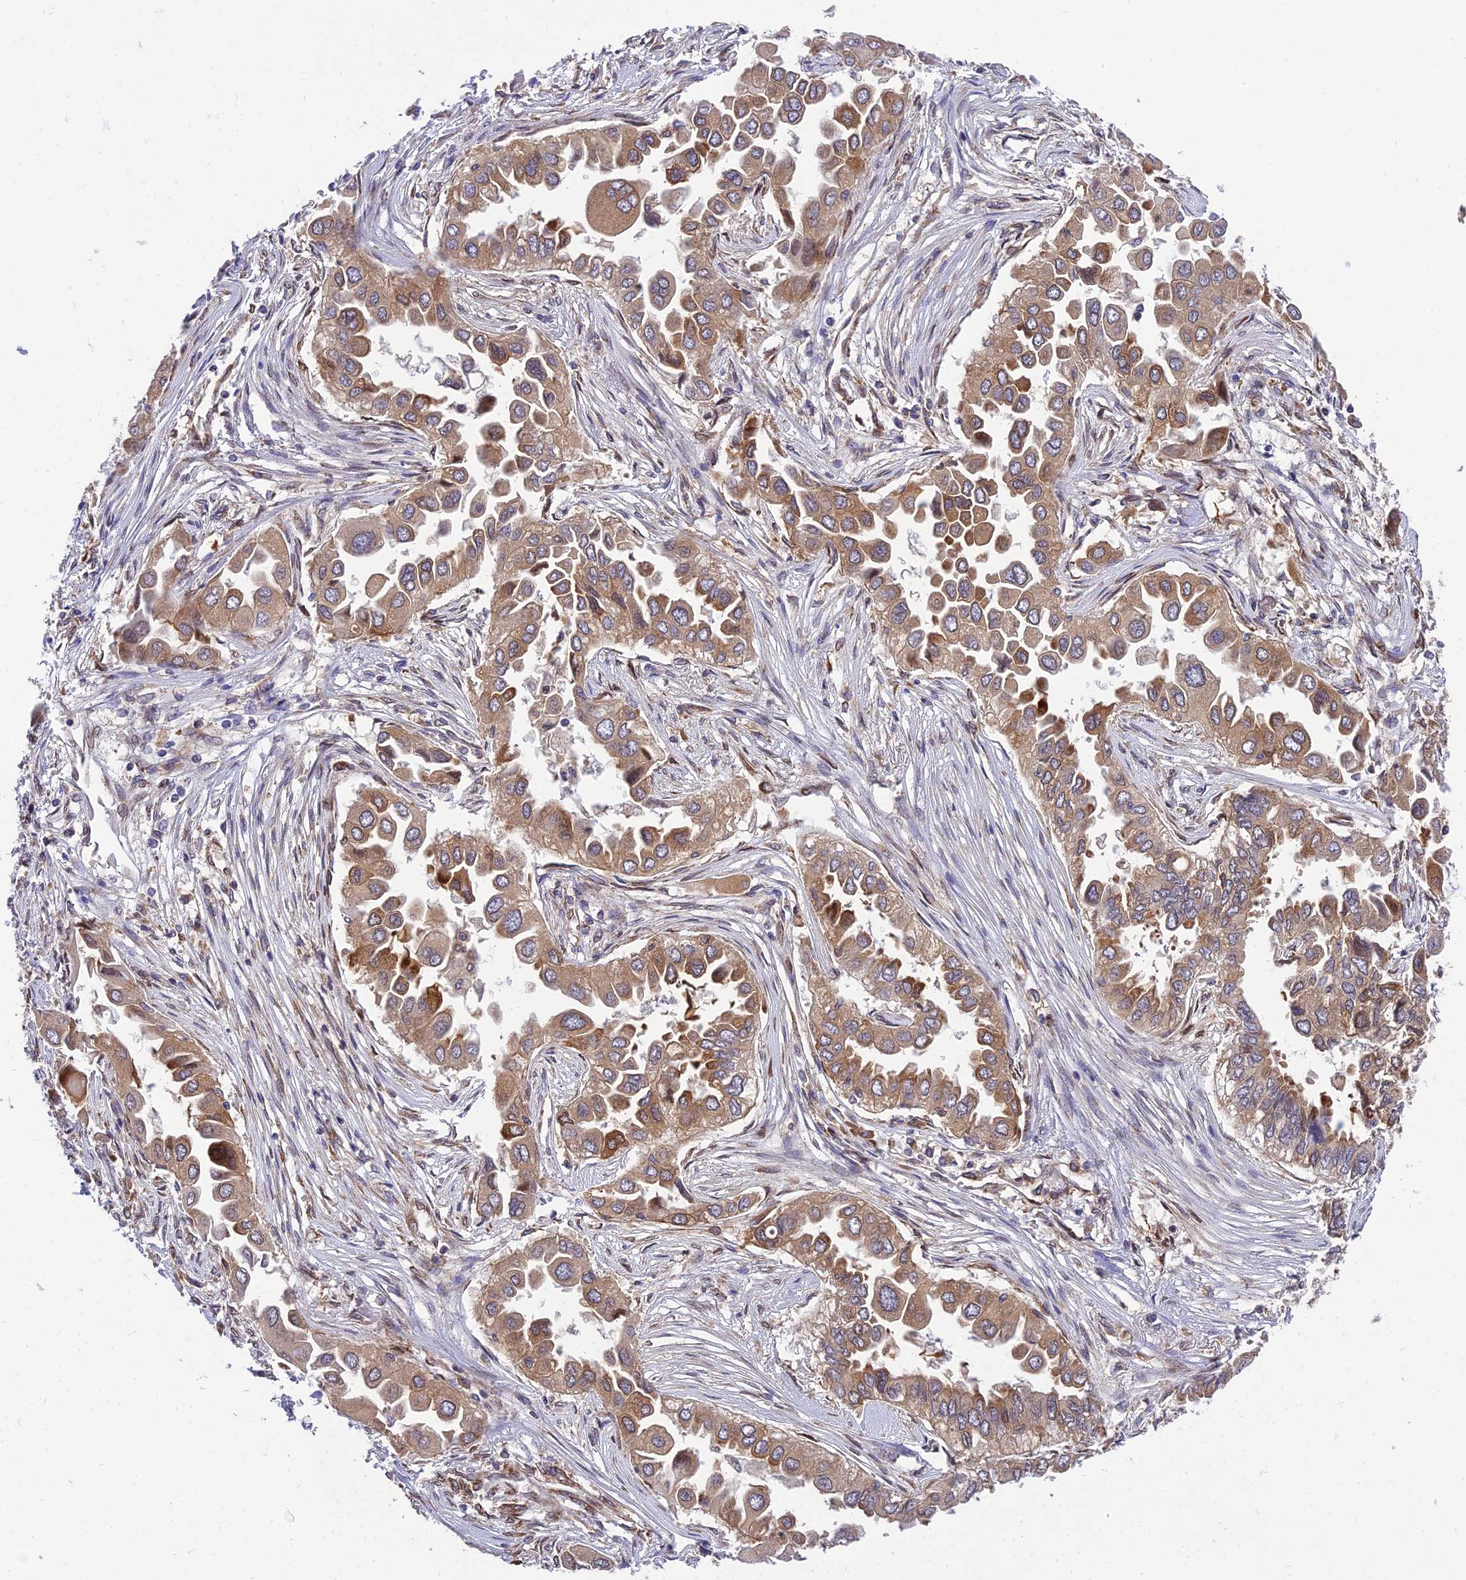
{"staining": {"intensity": "moderate", "quantity": ">75%", "location": "cytoplasmic/membranous"}, "tissue": "lung cancer", "cell_type": "Tumor cells", "image_type": "cancer", "snomed": [{"axis": "morphology", "description": "Adenocarcinoma, NOS"}, {"axis": "topography", "description": "Lung"}], "caption": "High-magnification brightfield microscopy of lung cancer stained with DAB (brown) and counterstained with hematoxylin (blue). tumor cells exhibit moderate cytoplasmic/membranous staining is present in about>75% of cells.", "gene": "DHCR7", "patient": {"sex": "female", "age": 76}}